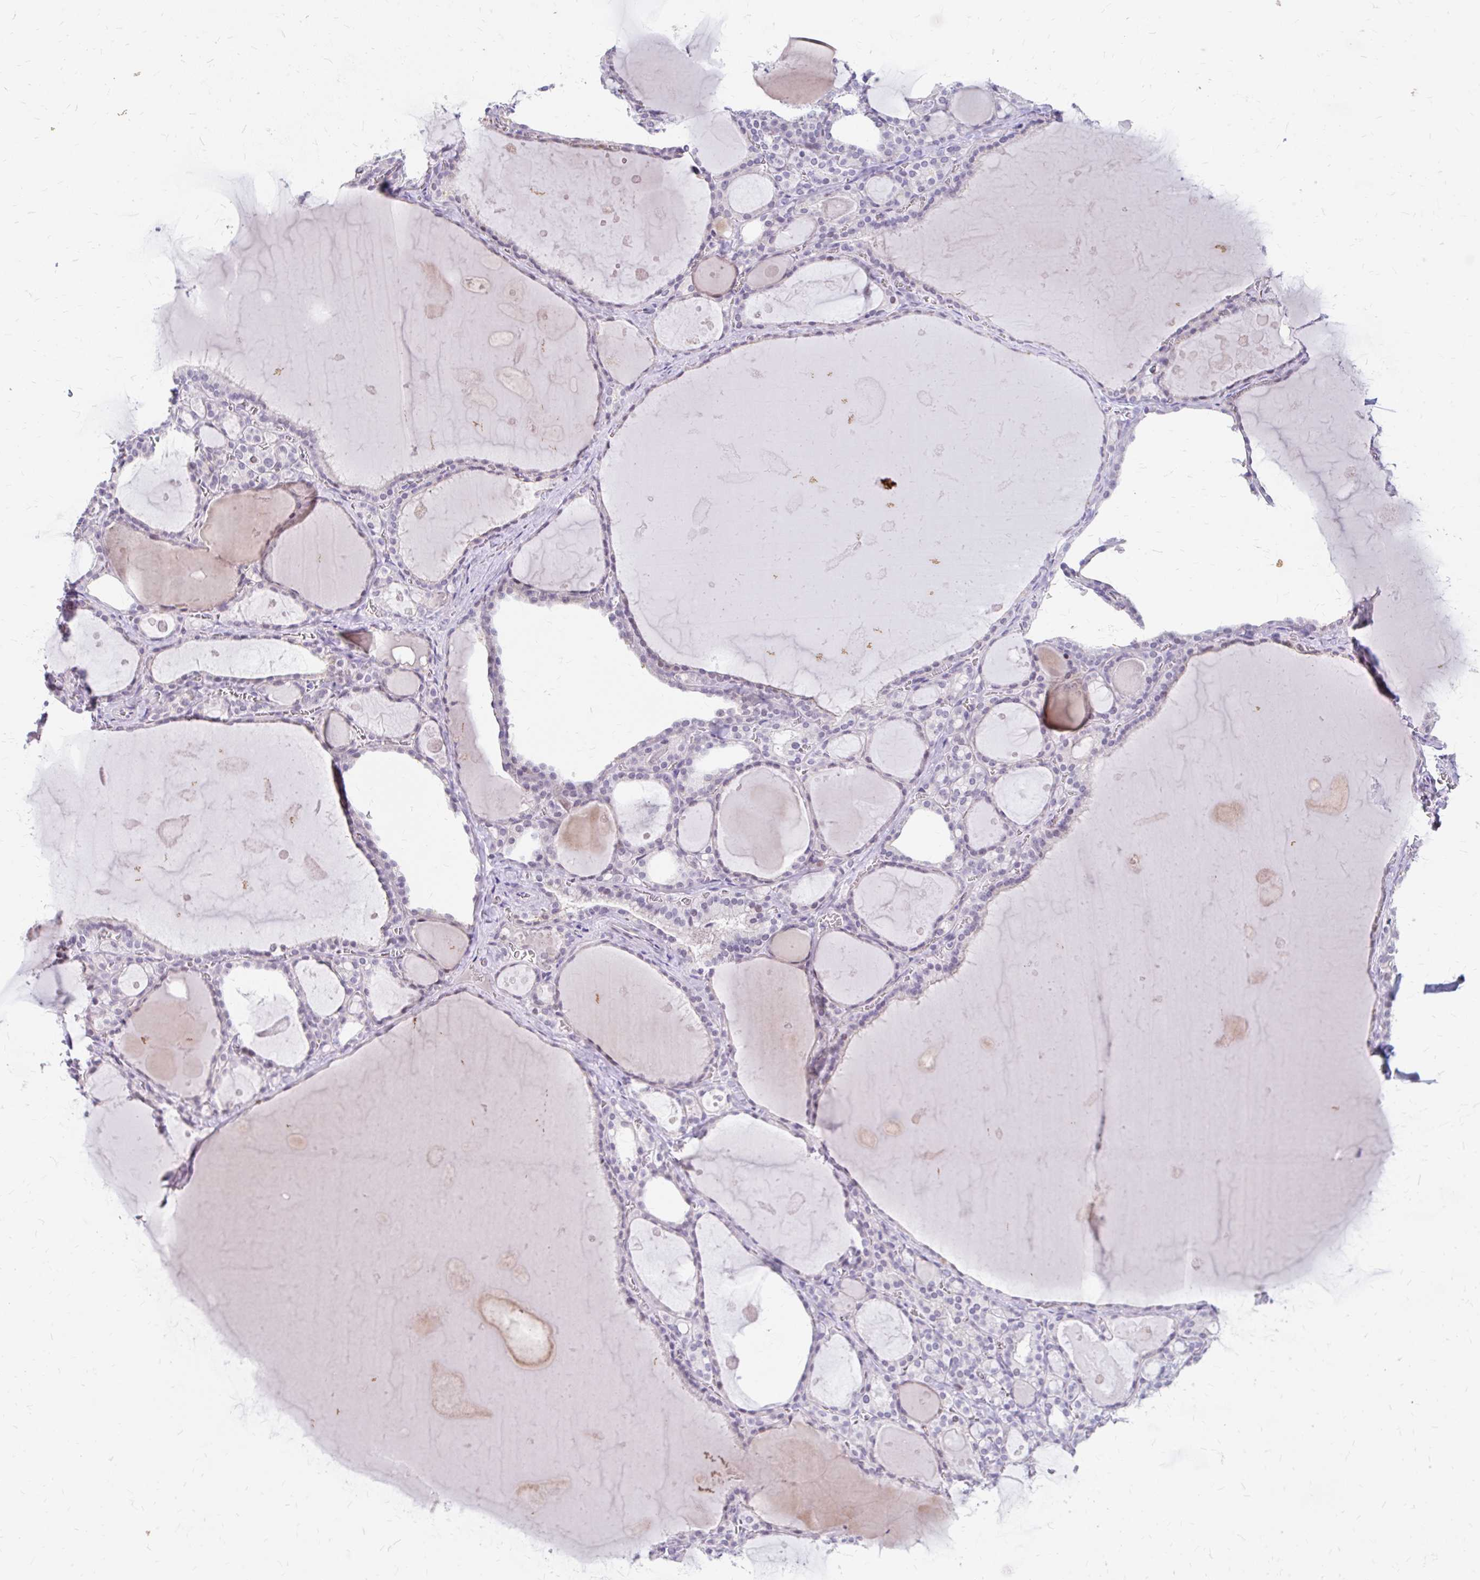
{"staining": {"intensity": "weak", "quantity": "<25%", "location": "cytoplasmic/membranous"}, "tissue": "thyroid gland", "cell_type": "Glandular cells", "image_type": "normal", "snomed": [{"axis": "morphology", "description": "Normal tissue, NOS"}, {"axis": "topography", "description": "Thyroid gland"}], "caption": "Immunohistochemical staining of unremarkable human thyroid gland demonstrates no significant expression in glandular cells.", "gene": "RGS16", "patient": {"sex": "male", "age": 56}}